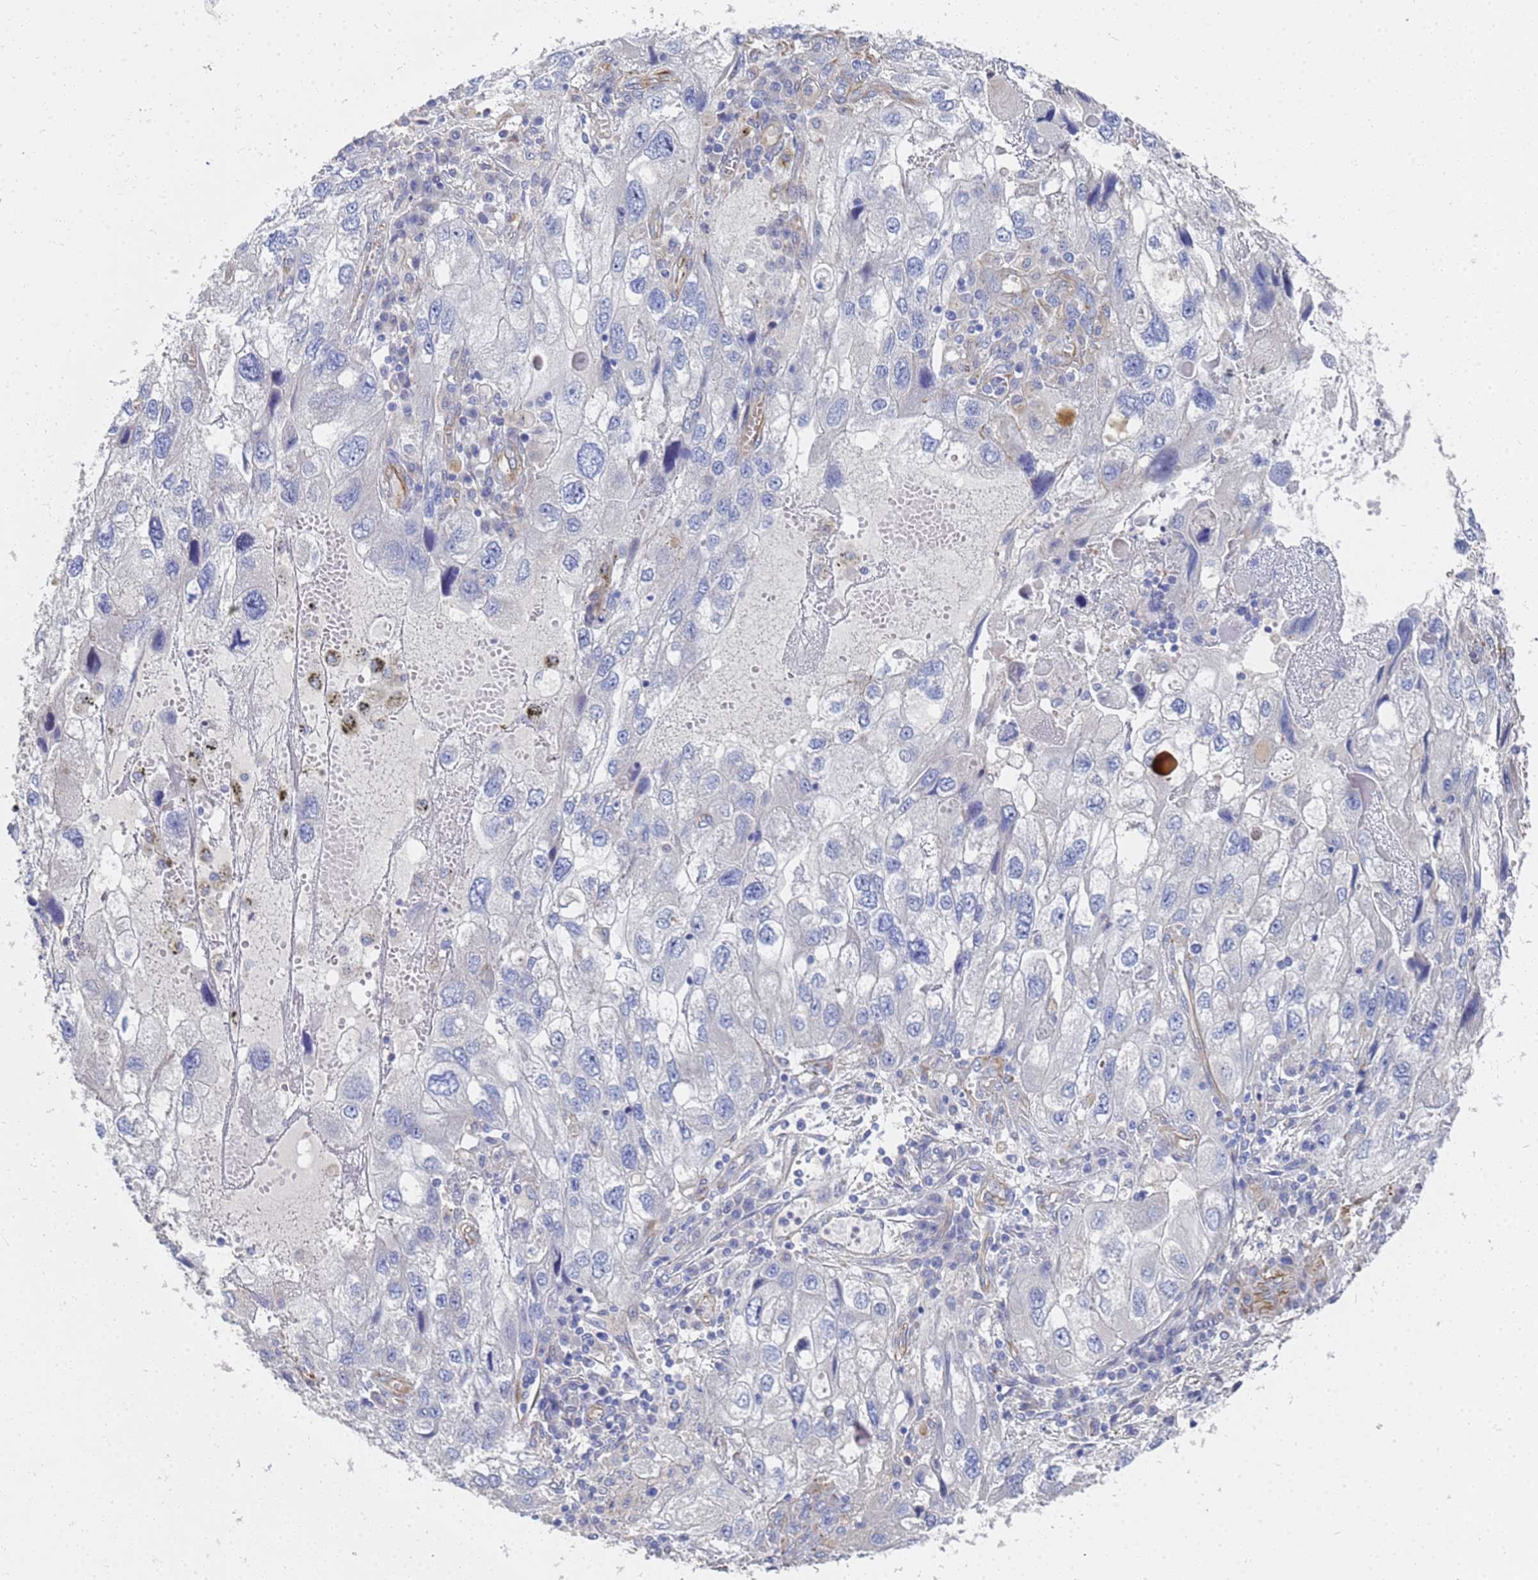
{"staining": {"intensity": "negative", "quantity": "none", "location": "none"}, "tissue": "endometrial cancer", "cell_type": "Tumor cells", "image_type": "cancer", "snomed": [{"axis": "morphology", "description": "Adenocarcinoma, NOS"}, {"axis": "topography", "description": "Endometrium"}], "caption": "Image shows no significant protein positivity in tumor cells of endometrial cancer.", "gene": "SYT13", "patient": {"sex": "female", "age": 49}}